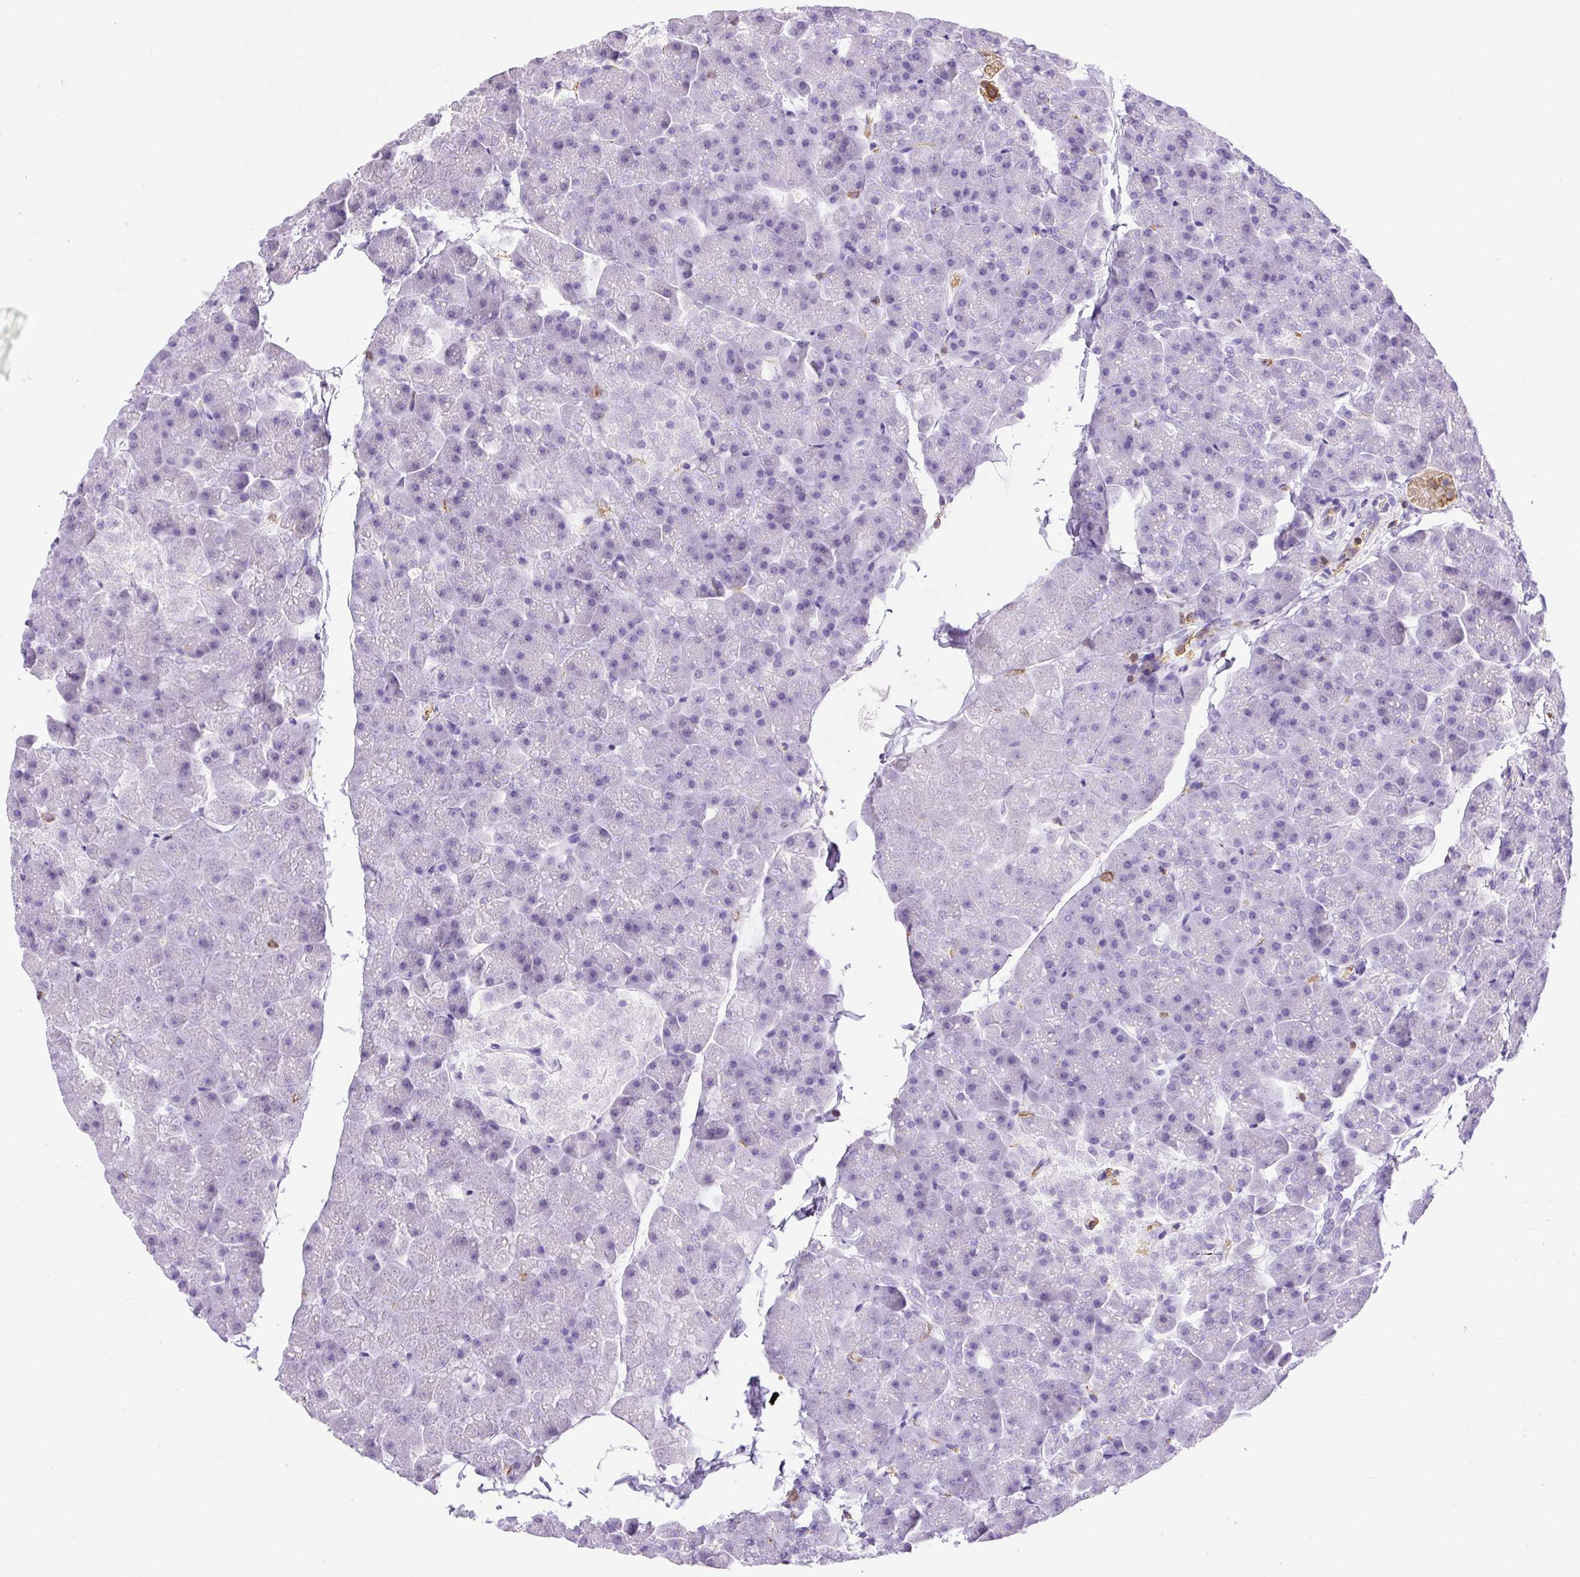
{"staining": {"intensity": "negative", "quantity": "none", "location": "none"}, "tissue": "pancreas", "cell_type": "Exocrine glandular cells", "image_type": "normal", "snomed": [{"axis": "morphology", "description": "Normal tissue, NOS"}, {"axis": "topography", "description": "Pancreas"}], "caption": "Photomicrograph shows no significant protein staining in exocrine glandular cells of benign pancreas. (DAB immunohistochemistry visualized using brightfield microscopy, high magnification).", "gene": "FAM228B", "patient": {"sex": "male", "age": 35}}